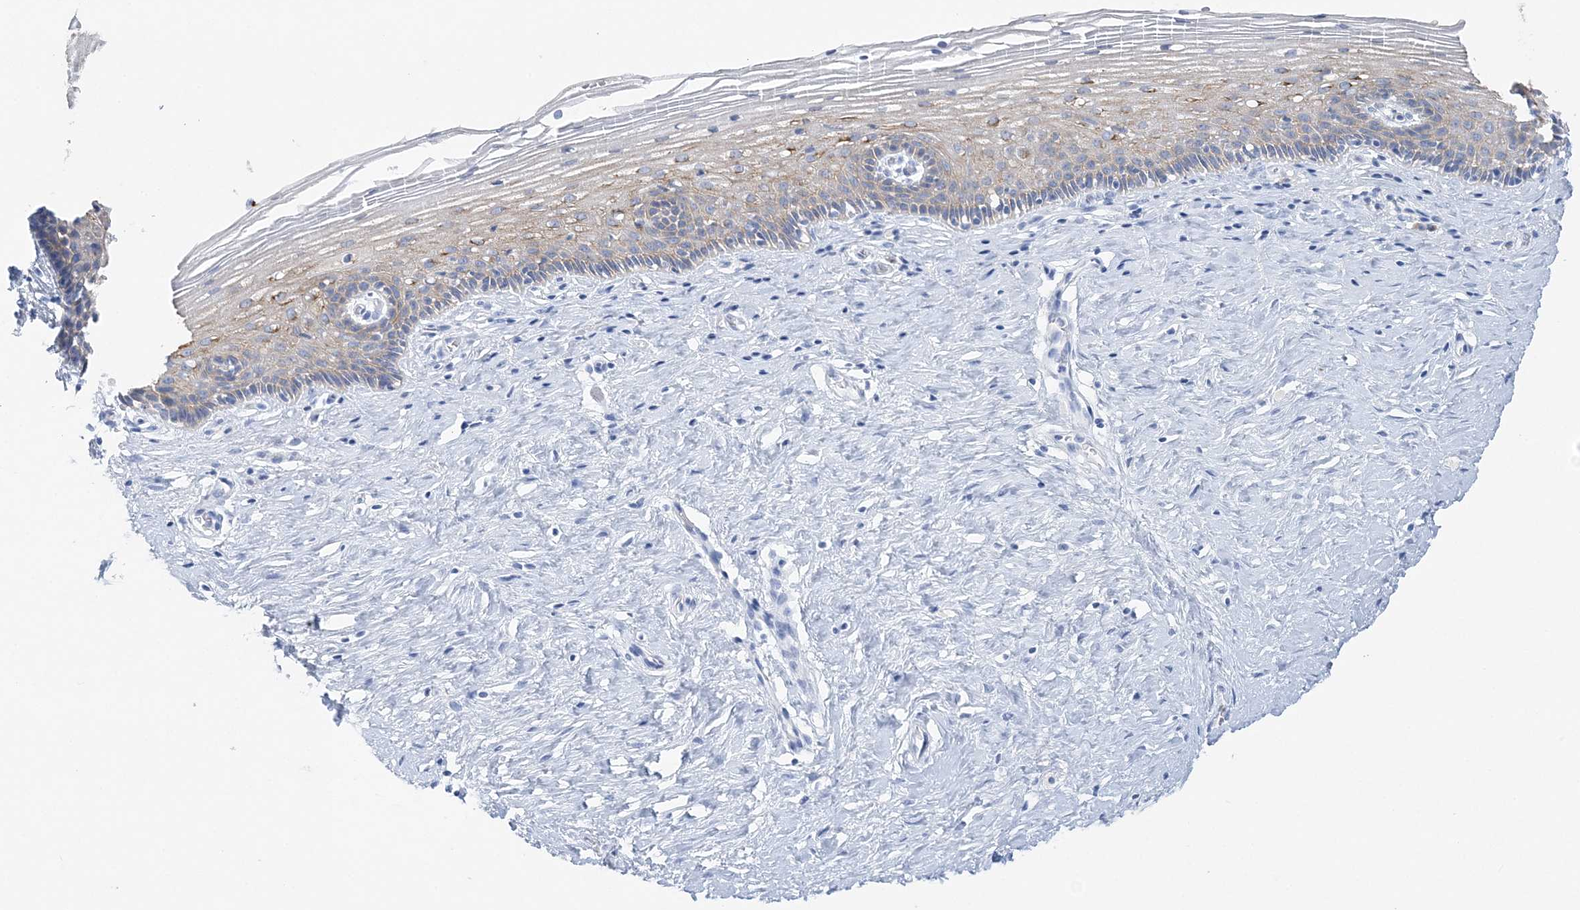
{"staining": {"intensity": "negative", "quantity": "none", "location": "none"}, "tissue": "cervix", "cell_type": "Glandular cells", "image_type": "normal", "snomed": [{"axis": "morphology", "description": "Normal tissue, NOS"}, {"axis": "topography", "description": "Cervix"}], "caption": "Immunohistochemistry (IHC) micrograph of benign human cervix stained for a protein (brown), which displays no staining in glandular cells.", "gene": "SLC5A6", "patient": {"sex": "female", "age": 33}}